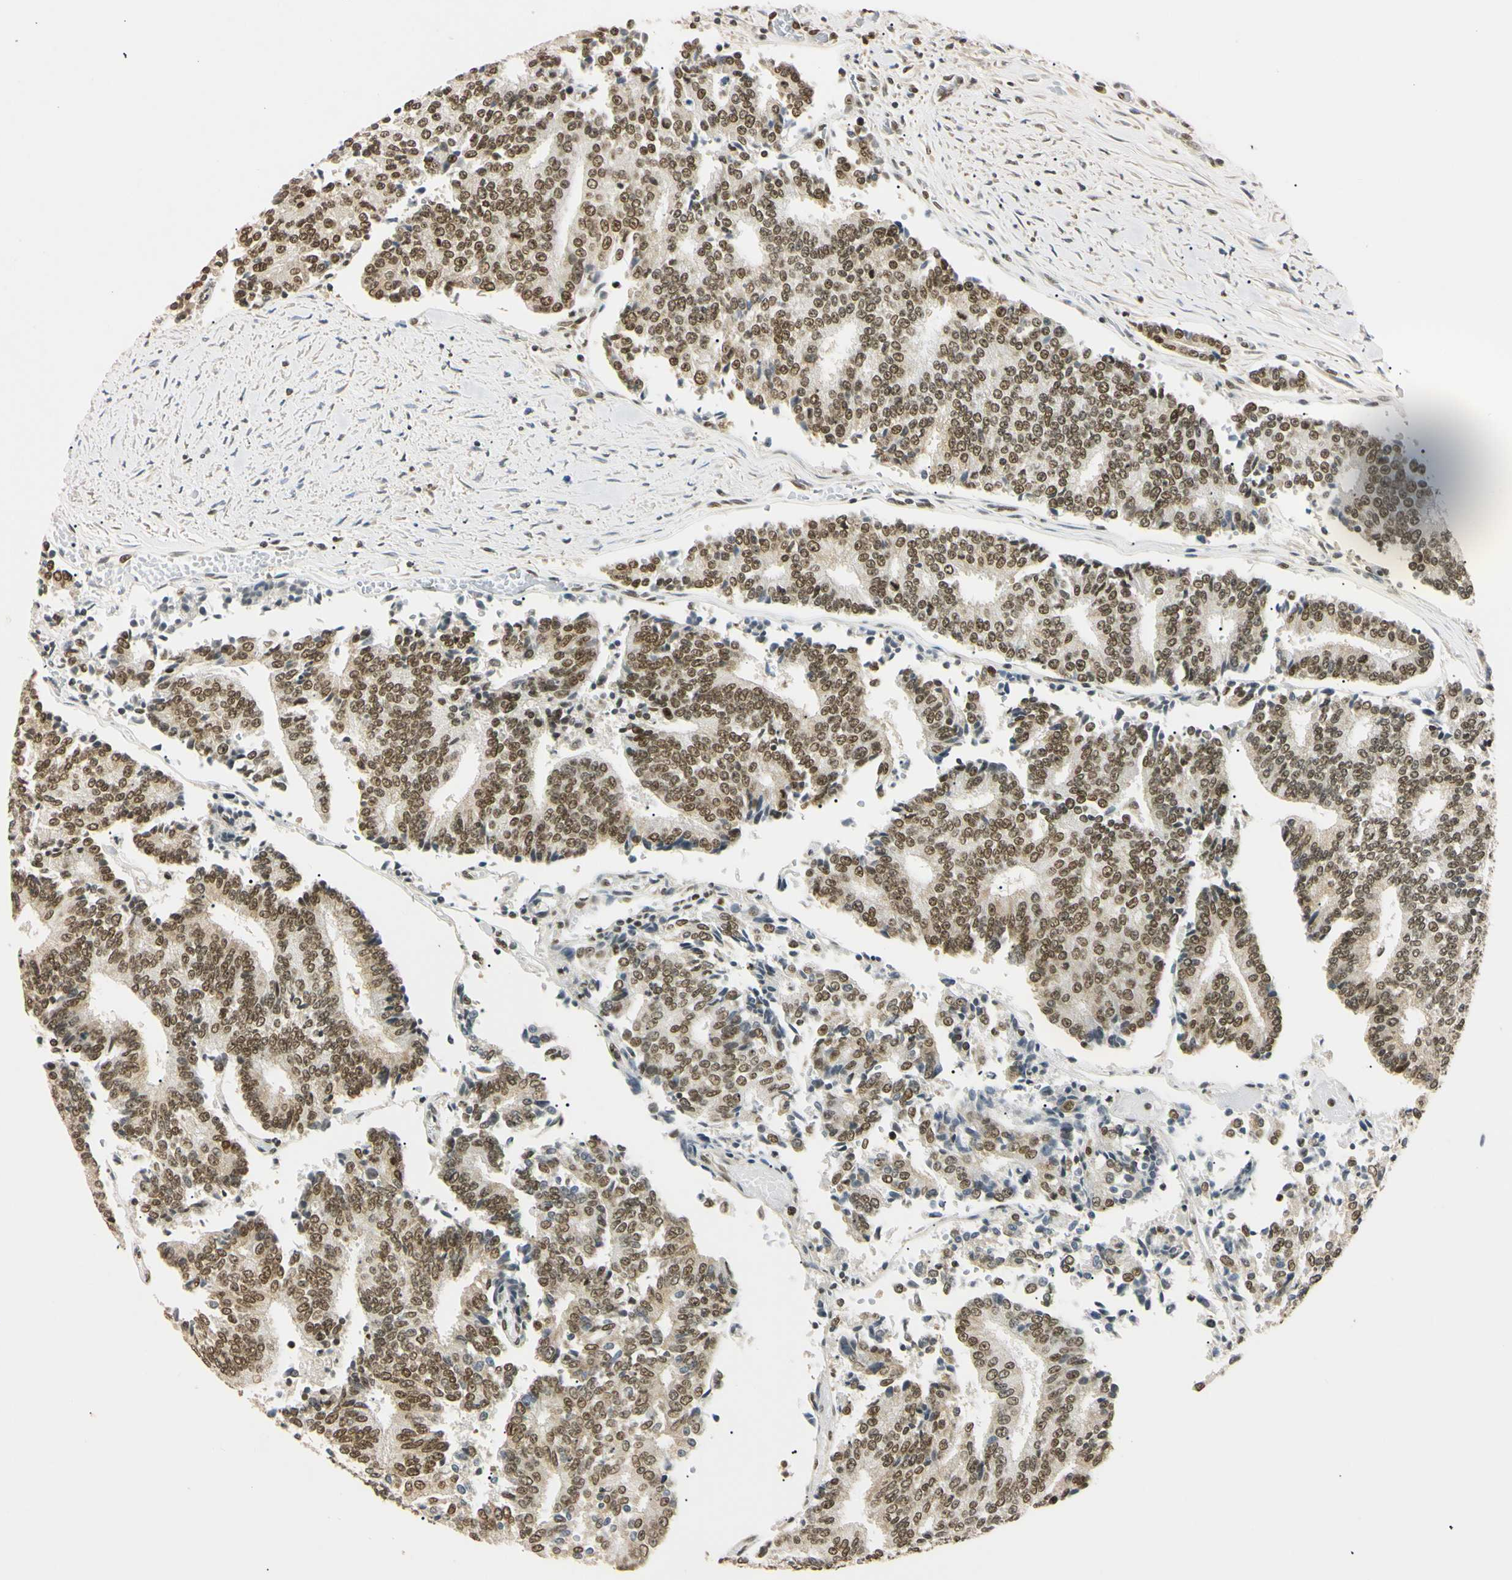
{"staining": {"intensity": "strong", "quantity": ">75%", "location": "nuclear"}, "tissue": "prostate cancer", "cell_type": "Tumor cells", "image_type": "cancer", "snomed": [{"axis": "morphology", "description": "Normal tissue, NOS"}, {"axis": "morphology", "description": "Adenocarcinoma, High grade"}, {"axis": "topography", "description": "Prostate"}, {"axis": "topography", "description": "Seminal veicle"}], "caption": "A high amount of strong nuclear expression is present in approximately >75% of tumor cells in prostate high-grade adenocarcinoma tissue.", "gene": "SMARCA5", "patient": {"sex": "male", "age": 55}}